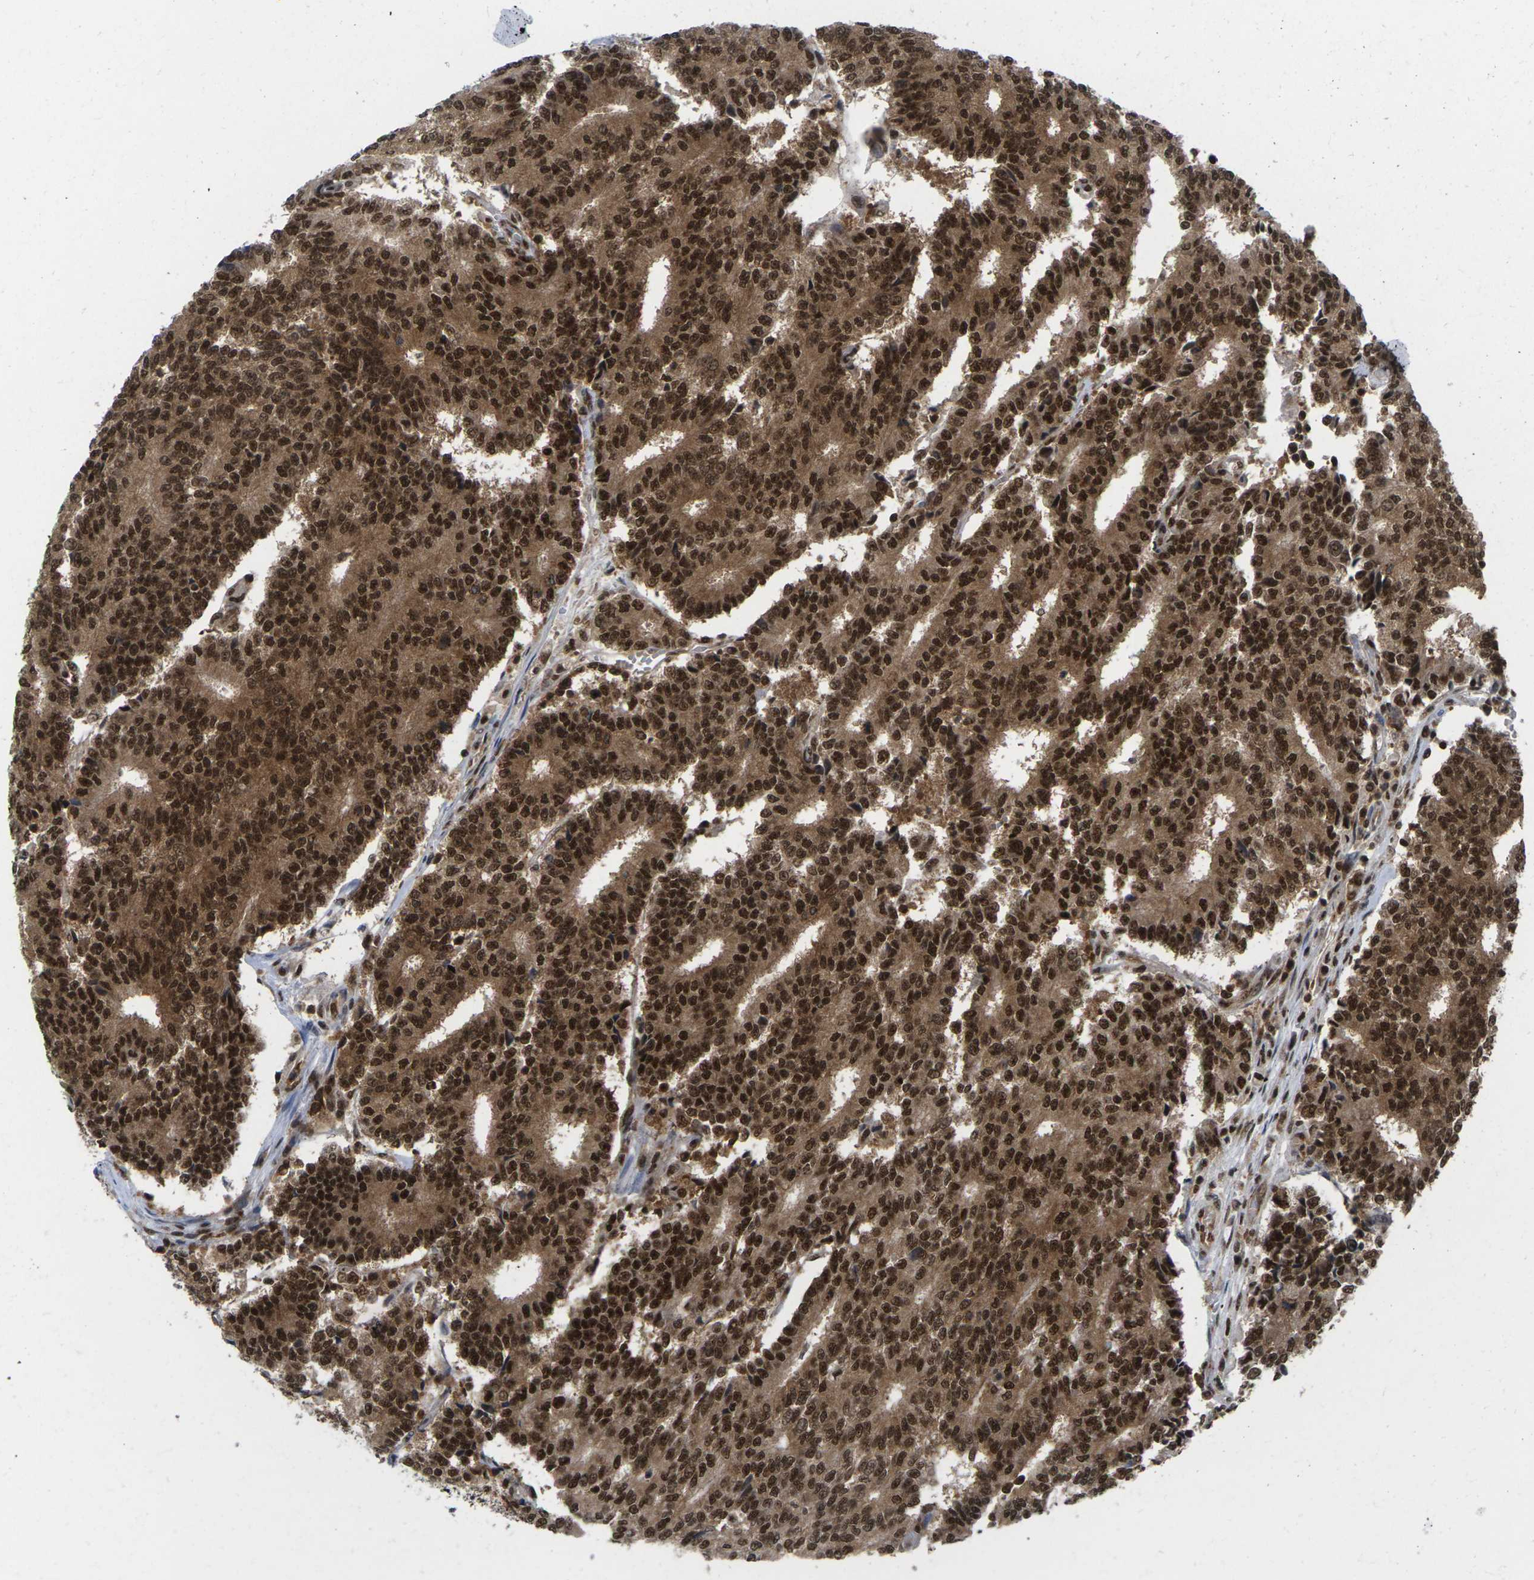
{"staining": {"intensity": "strong", "quantity": ">75%", "location": "cytoplasmic/membranous,nuclear"}, "tissue": "prostate cancer", "cell_type": "Tumor cells", "image_type": "cancer", "snomed": [{"axis": "morphology", "description": "Normal tissue, NOS"}, {"axis": "morphology", "description": "Adenocarcinoma, High grade"}, {"axis": "topography", "description": "Prostate"}, {"axis": "topography", "description": "Seminal veicle"}], "caption": "A high-resolution image shows immunohistochemistry (IHC) staining of prostate adenocarcinoma (high-grade), which shows strong cytoplasmic/membranous and nuclear staining in about >75% of tumor cells.", "gene": "MAGOH", "patient": {"sex": "male", "age": 55}}